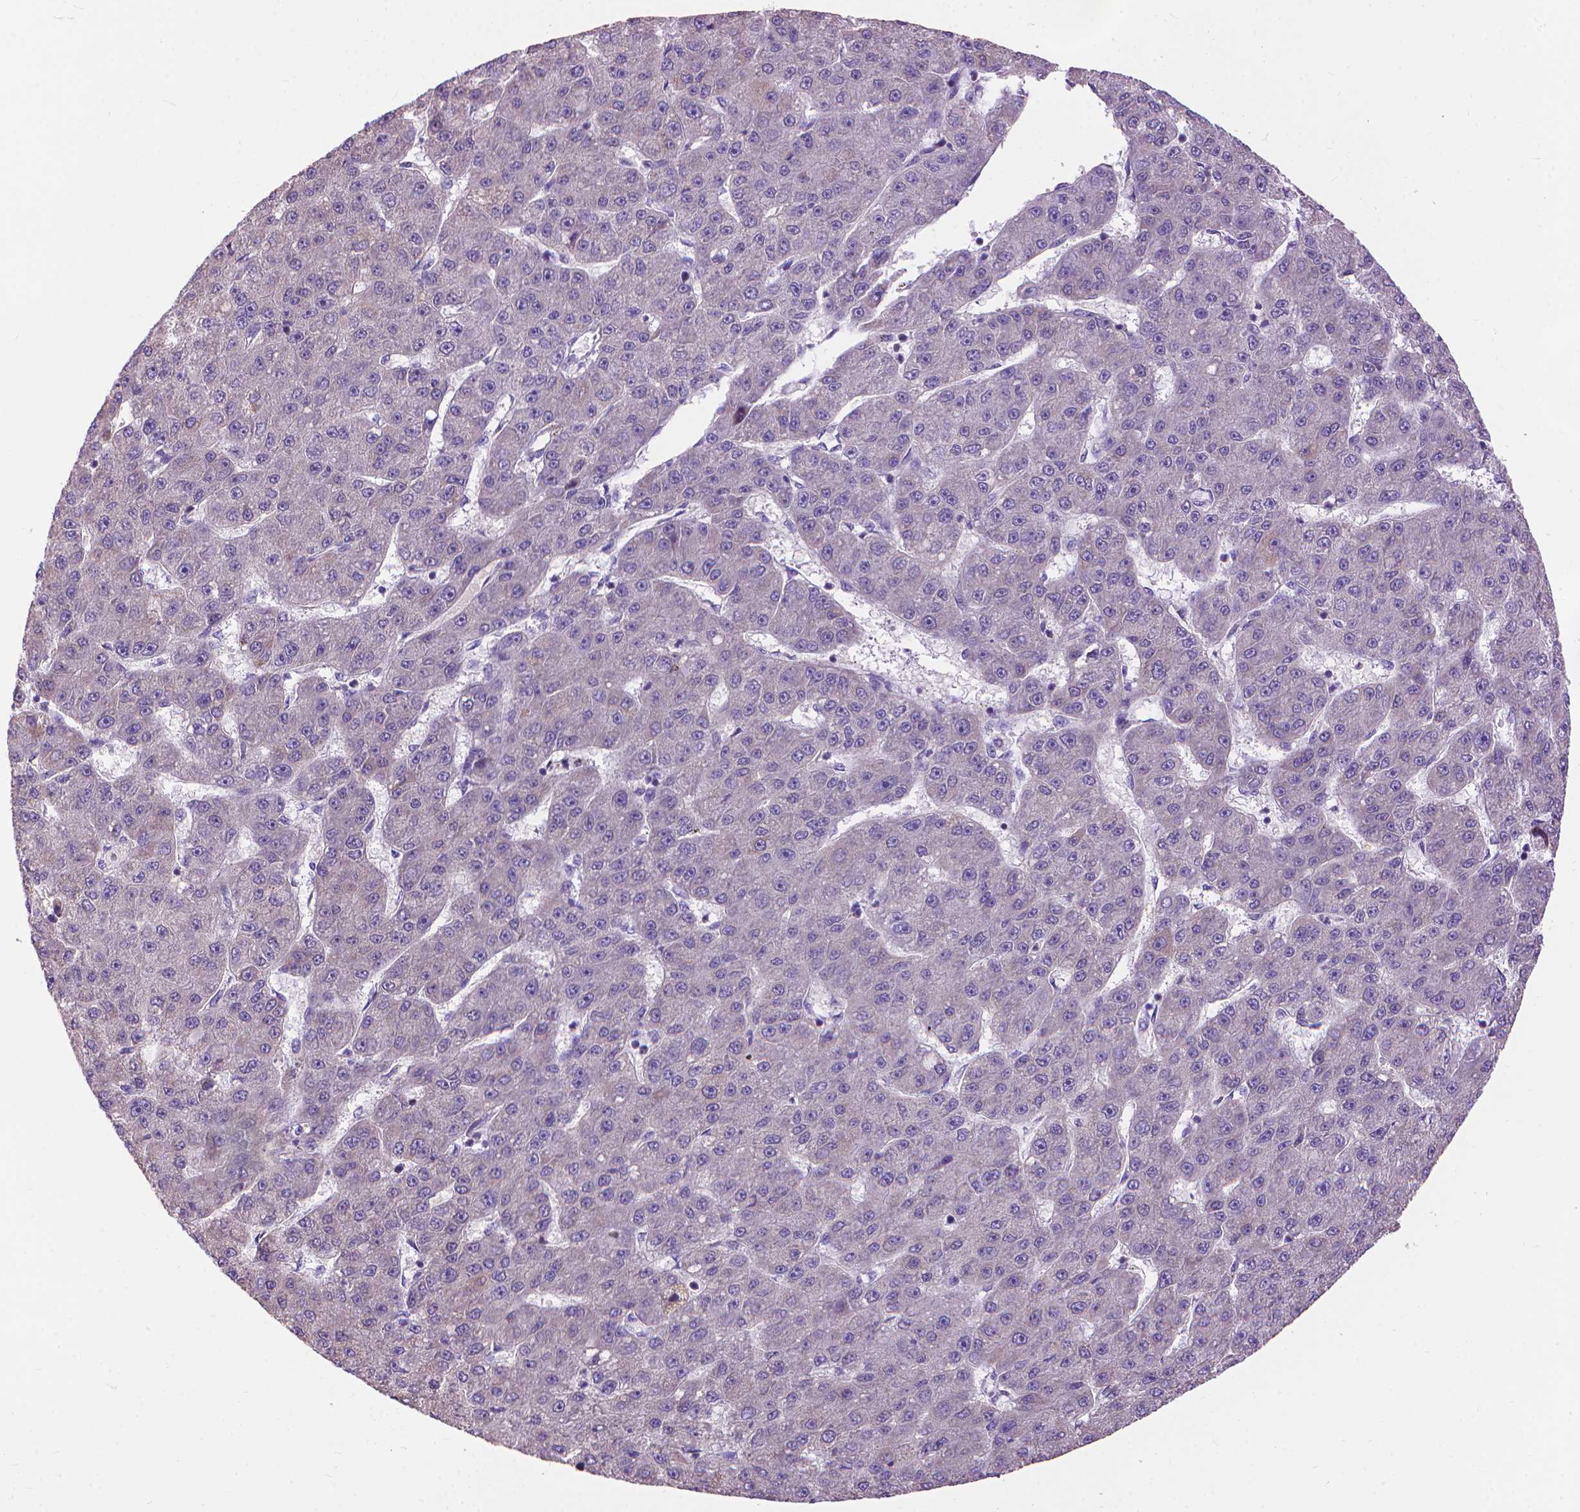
{"staining": {"intensity": "negative", "quantity": "none", "location": "none"}, "tissue": "liver cancer", "cell_type": "Tumor cells", "image_type": "cancer", "snomed": [{"axis": "morphology", "description": "Carcinoma, Hepatocellular, NOS"}, {"axis": "topography", "description": "Liver"}], "caption": "Protein analysis of liver hepatocellular carcinoma exhibits no significant positivity in tumor cells.", "gene": "SYN1", "patient": {"sex": "male", "age": 67}}